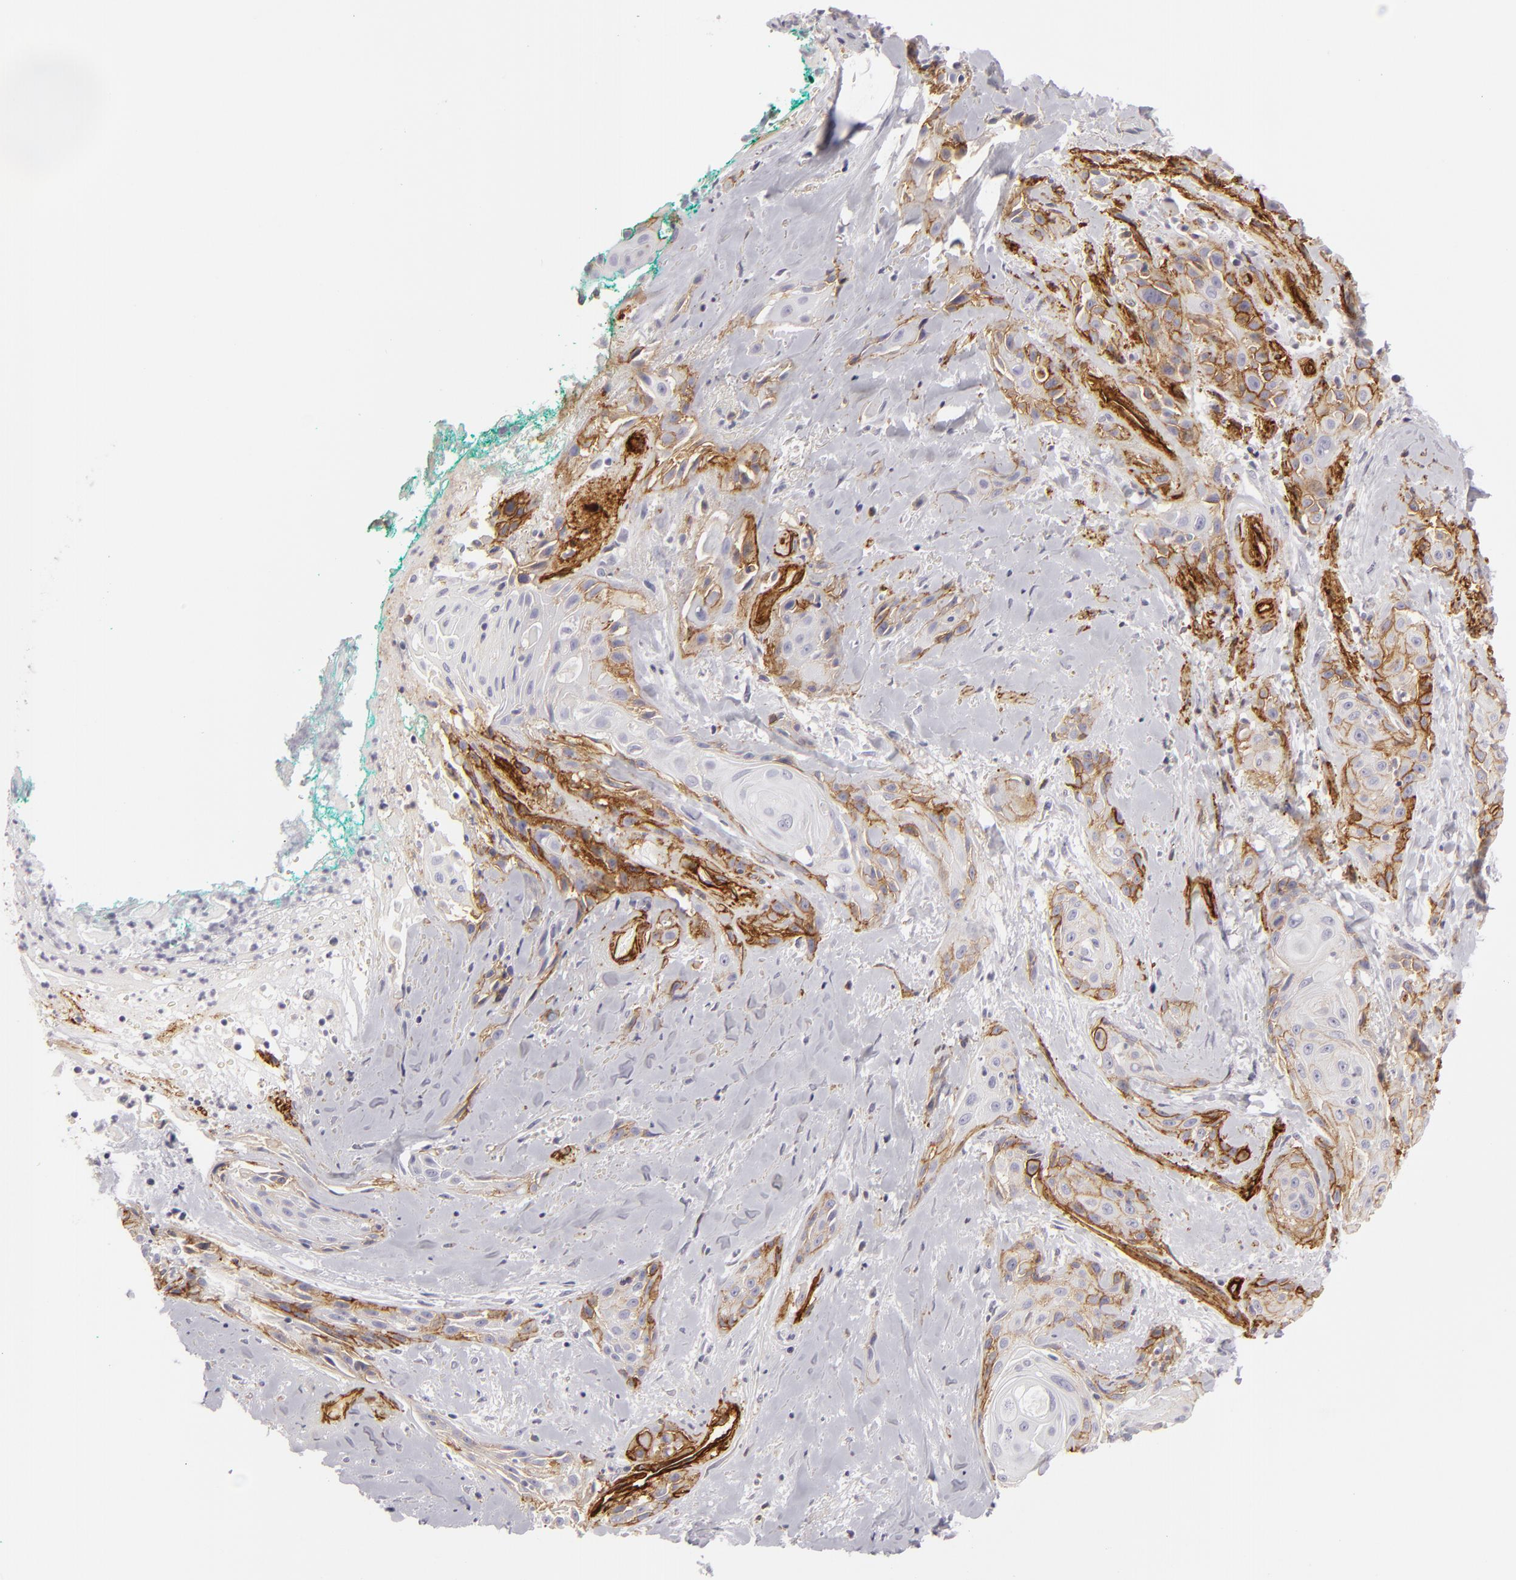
{"staining": {"intensity": "moderate", "quantity": "25%-75%", "location": "cytoplasmic/membranous"}, "tissue": "skin cancer", "cell_type": "Tumor cells", "image_type": "cancer", "snomed": [{"axis": "morphology", "description": "Squamous cell carcinoma, NOS"}, {"axis": "topography", "description": "Skin"}, {"axis": "topography", "description": "Anal"}], "caption": "Tumor cells demonstrate medium levels of moderate cytoplasmic/membranous staining in approximately 25%-75% of cells in human skin squamous cell carcinoma. The staining was performed using DAB, with brown indicating positive protein expression. Nuclei are stained blue with hematoxylin.", "gene": "MCAM", "patient": {"sex": "male", "age": 64}}